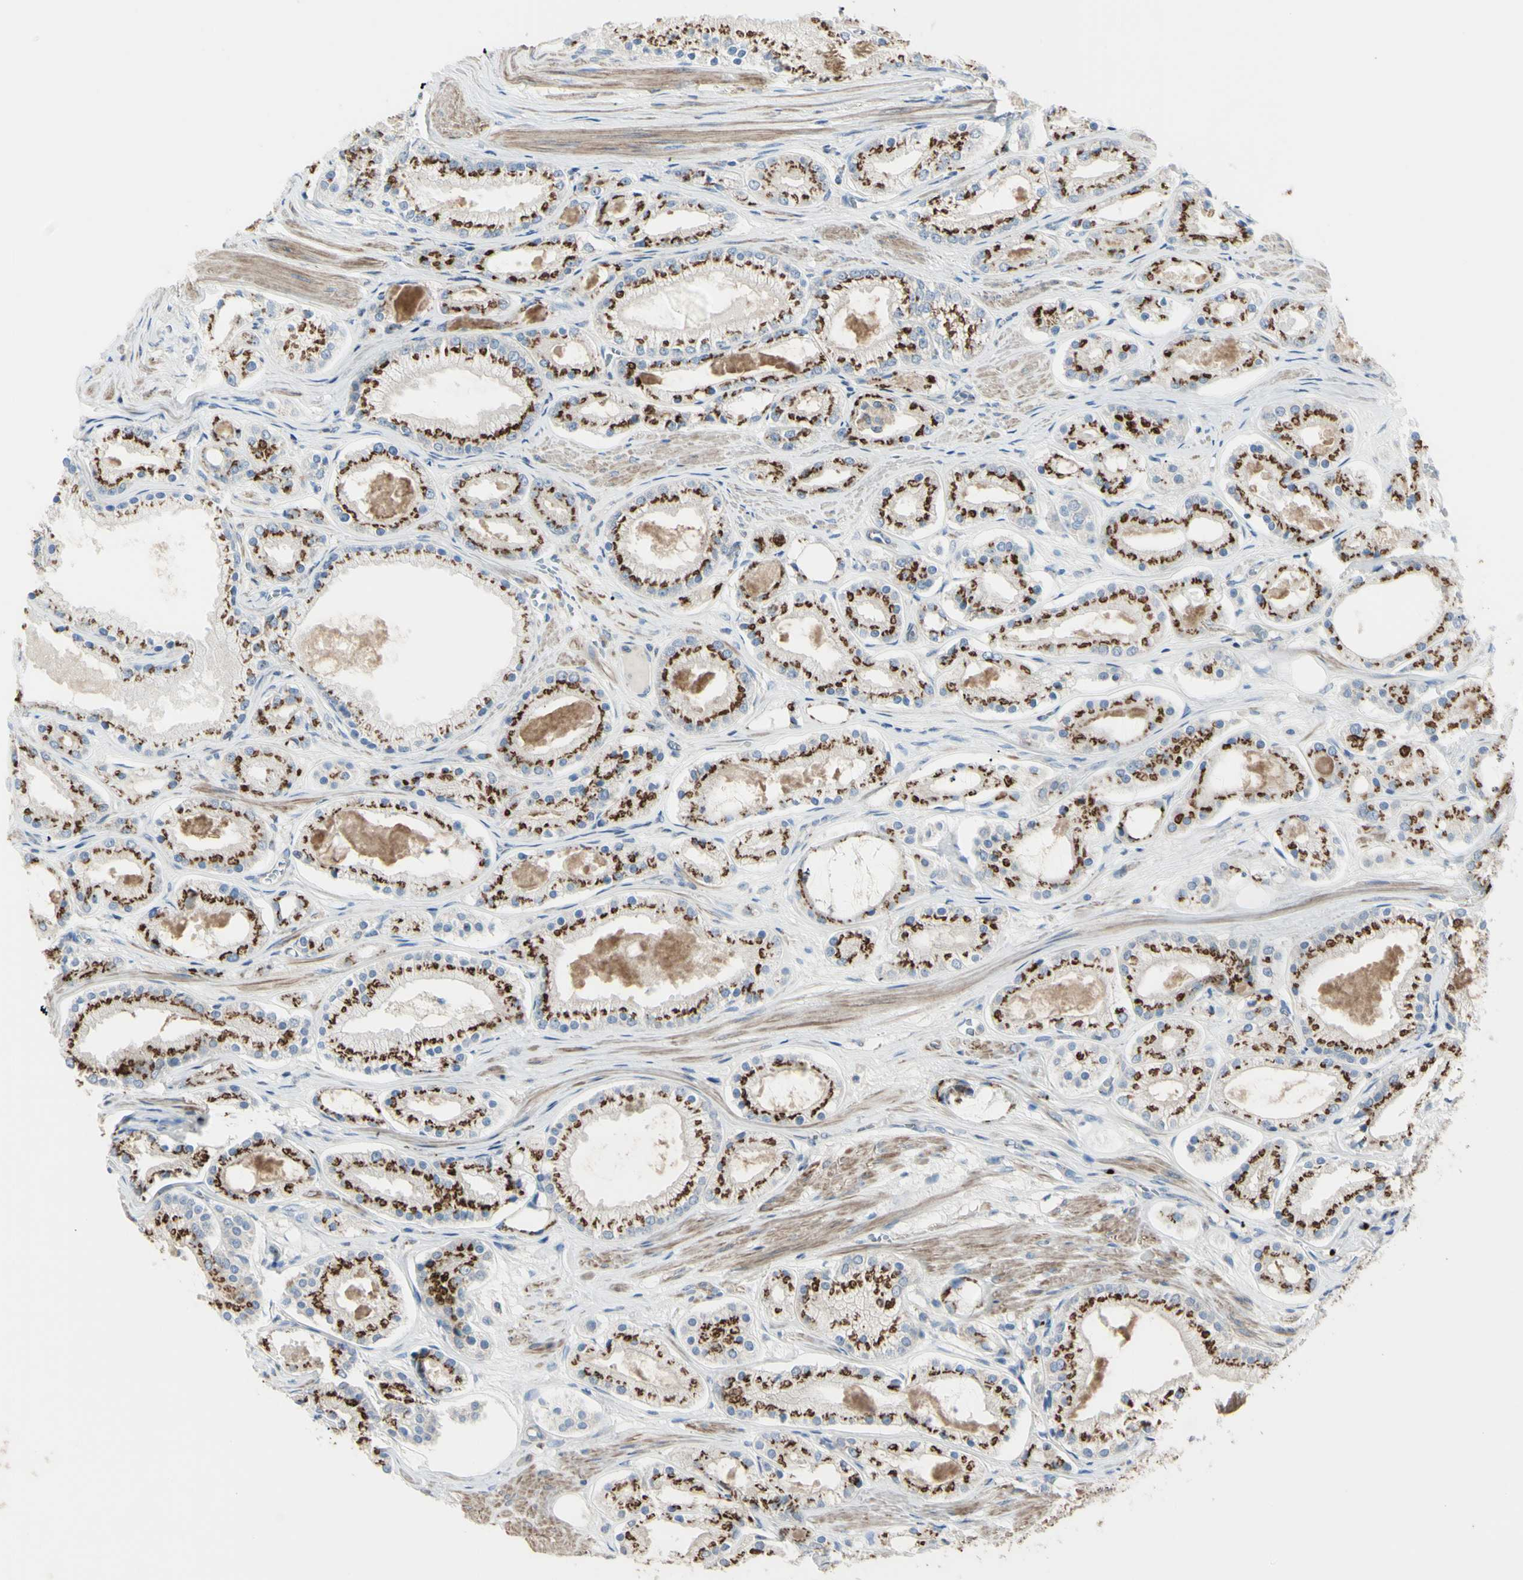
{"staining": {"intensity": "moderate", "quantity": ">75%", "location": "cytoplasmic/membranous"}, "tissue": "prostate cancer", "cell_type": "Tumor cells", "image_type": "cancer", "snomed": [{"axis": "morphology", "description": "Adenocarcinoma, High grade"}, {"axis": "topography", "description": "Prostate"}], "caption": "DAB (3,3'-diaminobenzidine) immunohistochemical staining of human prostate high-grade adenocarcinoma demonstrates moderate cytoplasmic/membranous protein expression in approximately >75% of tumor cells. (DAB (3,3'-diaminobenzidine) IHC, brown staining for protein, blue staining for nuclei).", "gene": "B4GALT3", "patient": {"sex": "male", "age": 66}}